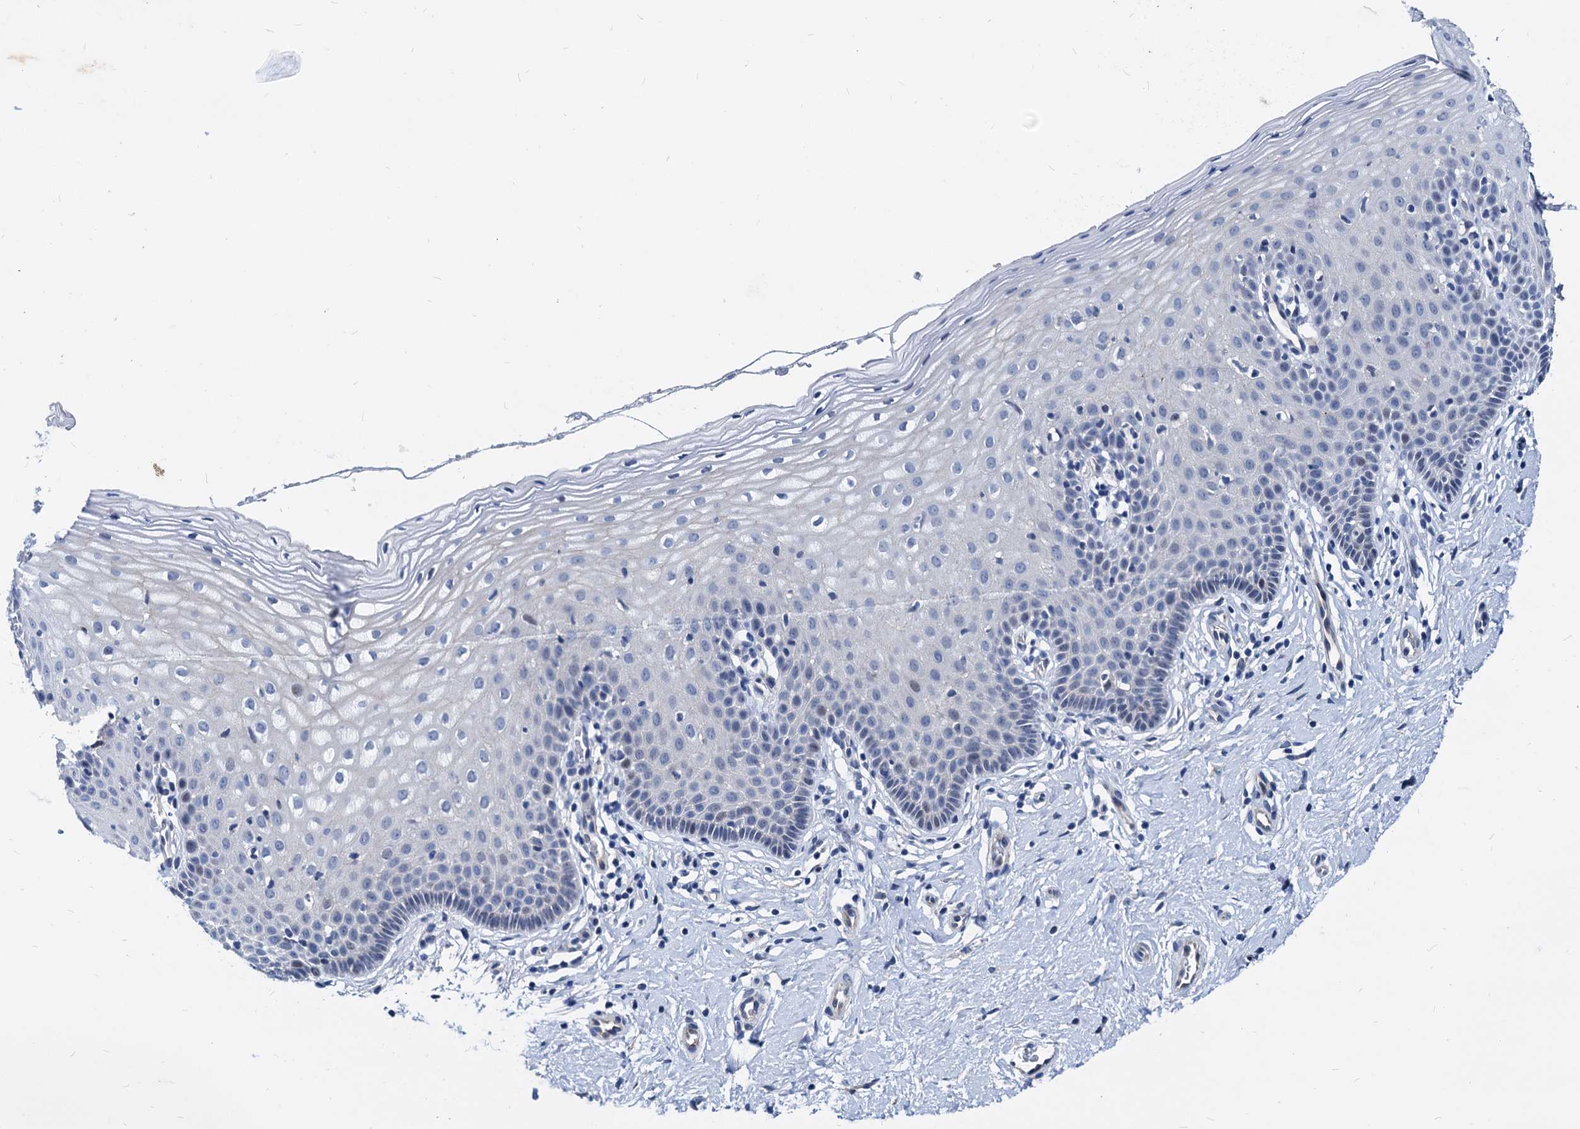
{"staining": {"intensity": "negative", "quantity": "none", "location": "none"}, "tissue": "cervix", "cell_type": "Glandular cells", "image_type": "normal", "snomed": [{"axis": "morphology", "description": "Normal tissue, NOS"}, {"axis": "topography", "description": "Cervix"}], "caption": "The histopathology image reveals no significant staining in glandular cells of cervix. The staining was performed using DAB (3,3'-diaminobenzidine) to visualize the protein expression in brown, while the nuclei were stained in blue with hematoxylin (Magnification: 20x).", "gene": "HSF2", "patient": {"sex": "female", "age": 36}}